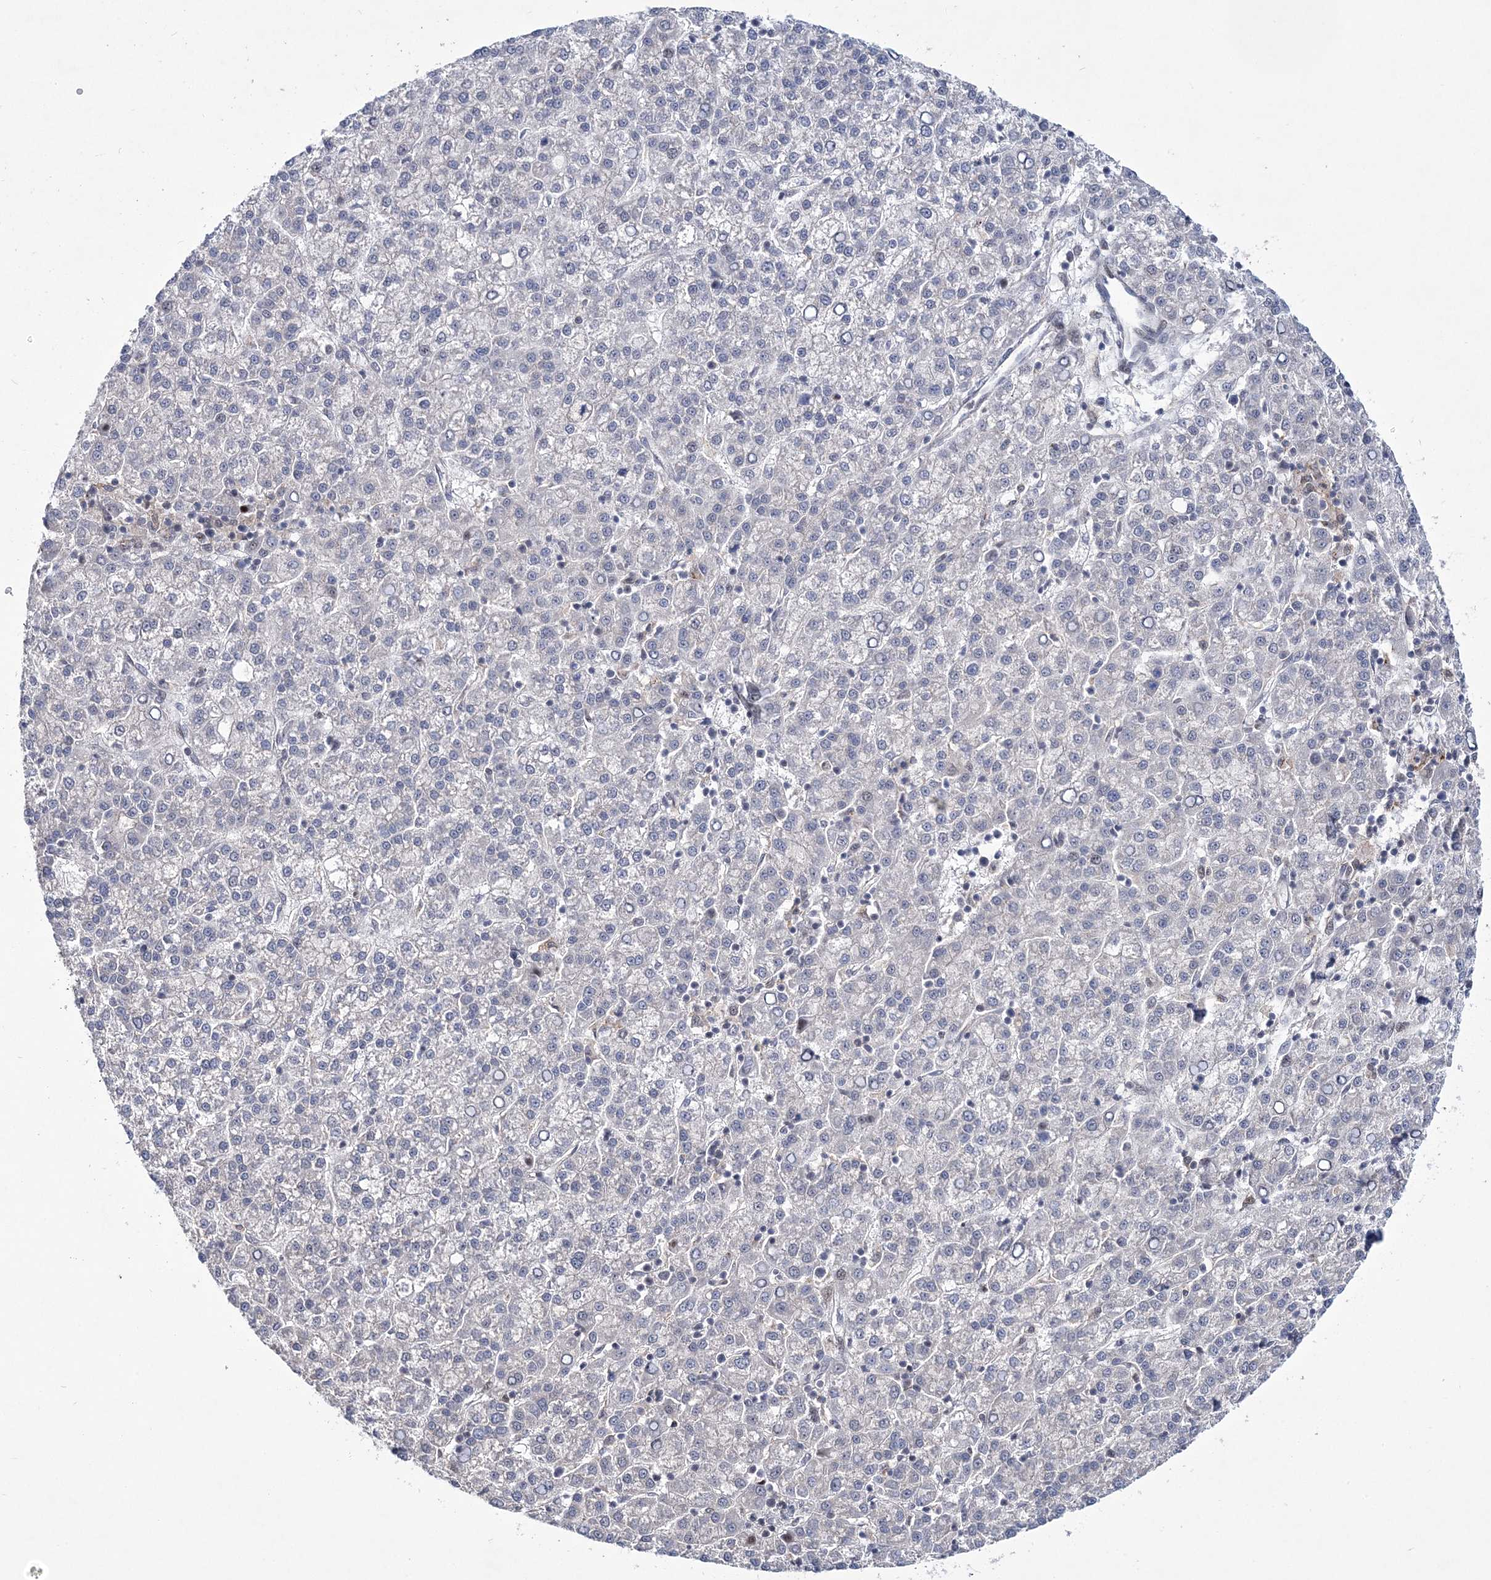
{"staining": {"intensity": "negative", "quantity": "none", "location": "none"}, "tissue": "liver cancer", "cell_type": "Tumor cells", "image_type": "cancer", "snomed": [{"axis": "morphology", "description": "Carcinoma, Hepatocellular, NOS"}, {"axis": "topography", "description": "Liver"}], "caption": "Human liver hepatocellular carcinoma stained for a protein using immunohistochemistry (IHC) shows no staining in tumor cells.", "gene": "TATDN2", "patient": {"sex": "female", "age": 58}}